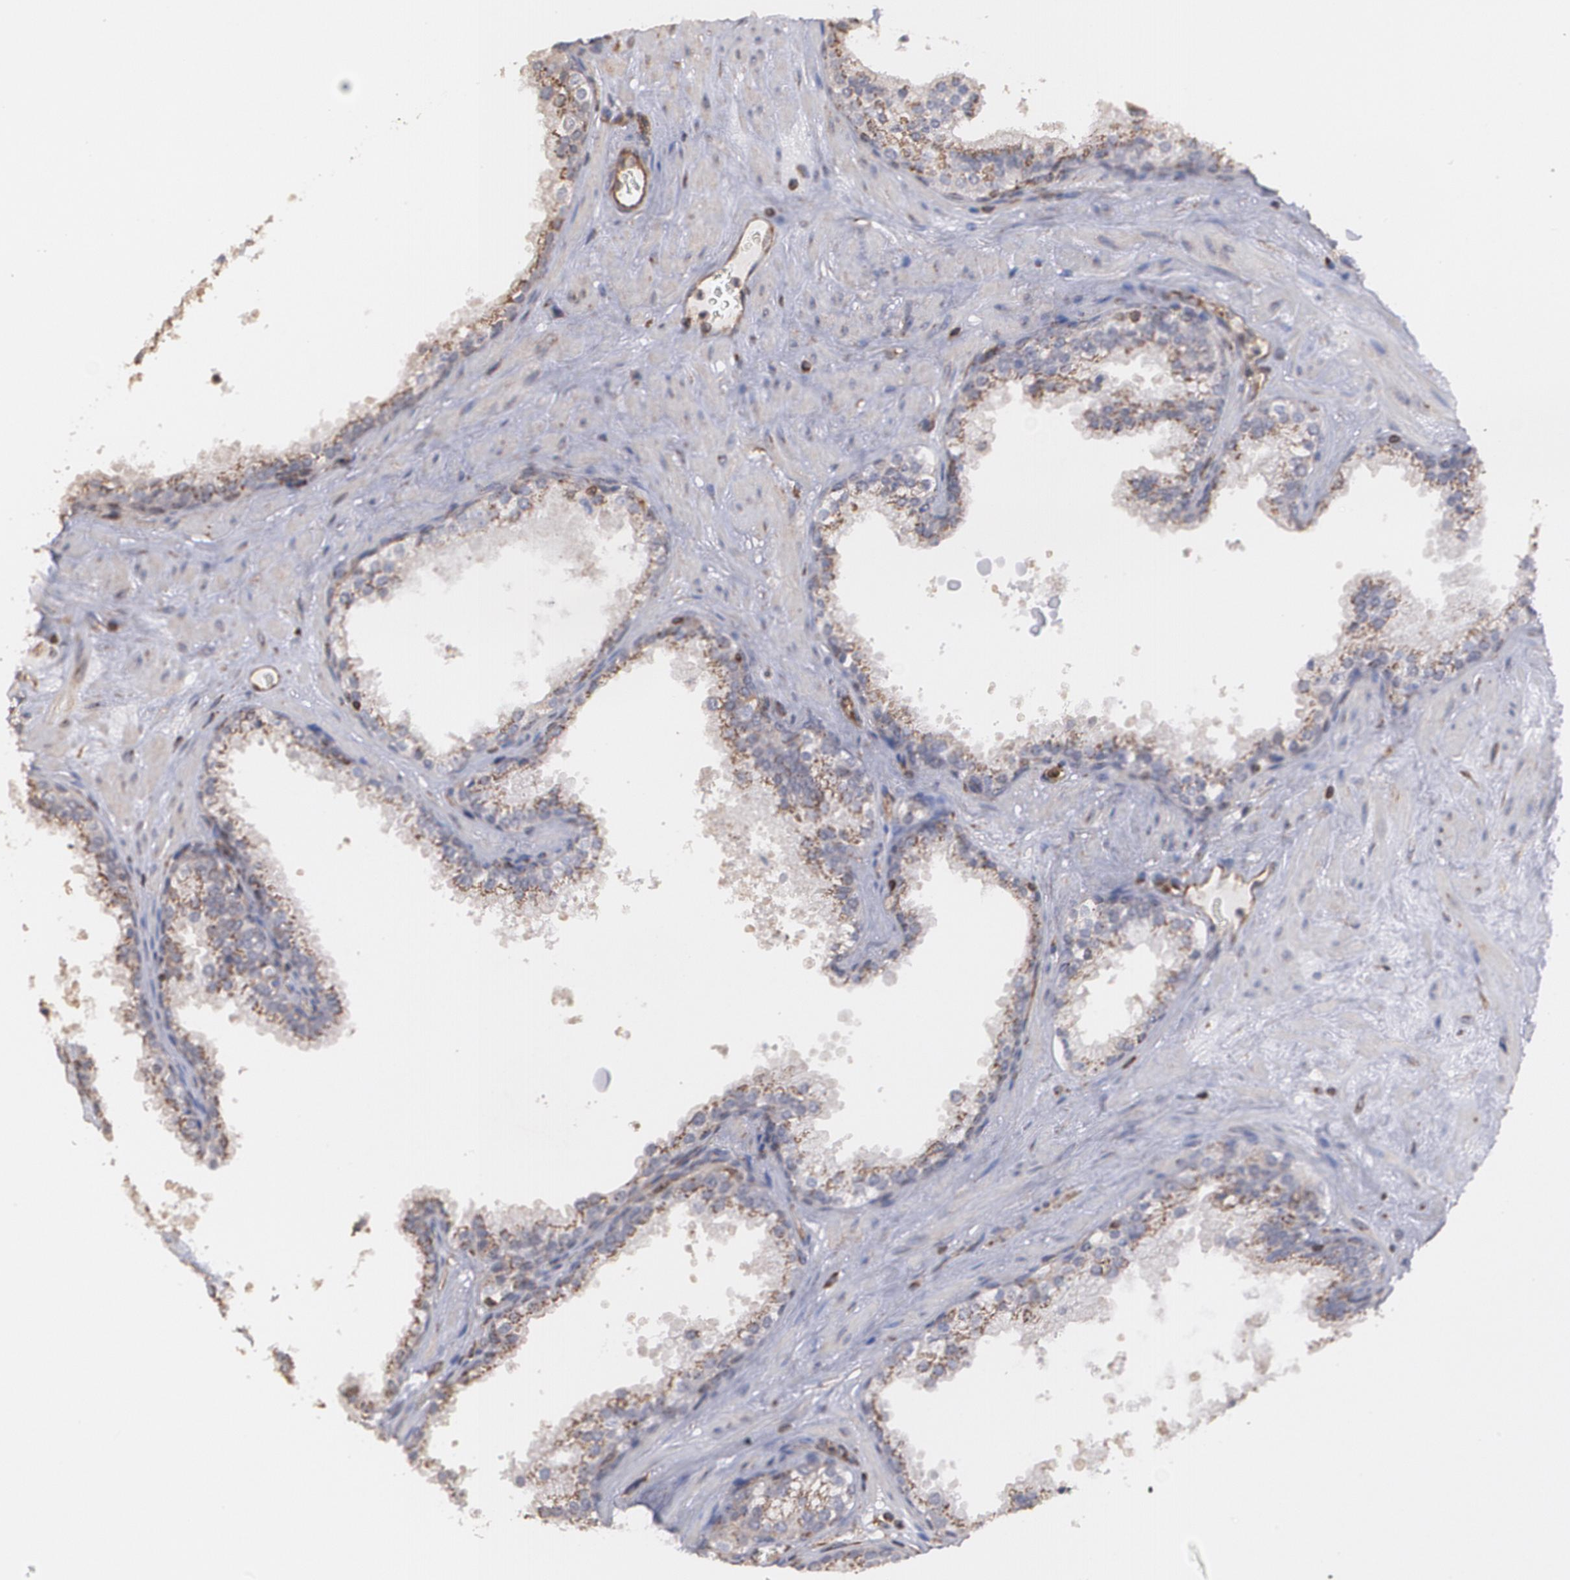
{"staining": {"intensity": "moderate", "quantity": "25%-75%", "location": "cytoplasmic/membranous"}, "tissue": "prostate cancer", "cell_type": "Tumor cells", "image_type": "cancer", "snomed": [{"axis": "morphology", "description": "Adenocarcinoma, Medium grade"}, {"axis": "topography", "description": "Prostate"}], "caption": "Brown immunohistochemical staining in prostate cancer (adenocarcinoma (medium-grade)) reveals moderate cytoplasmic/membranous expression in about 25%-75% of tumor cells.", "gene": "TRIP11", "patient": {"sex": "male", "age": 60}}